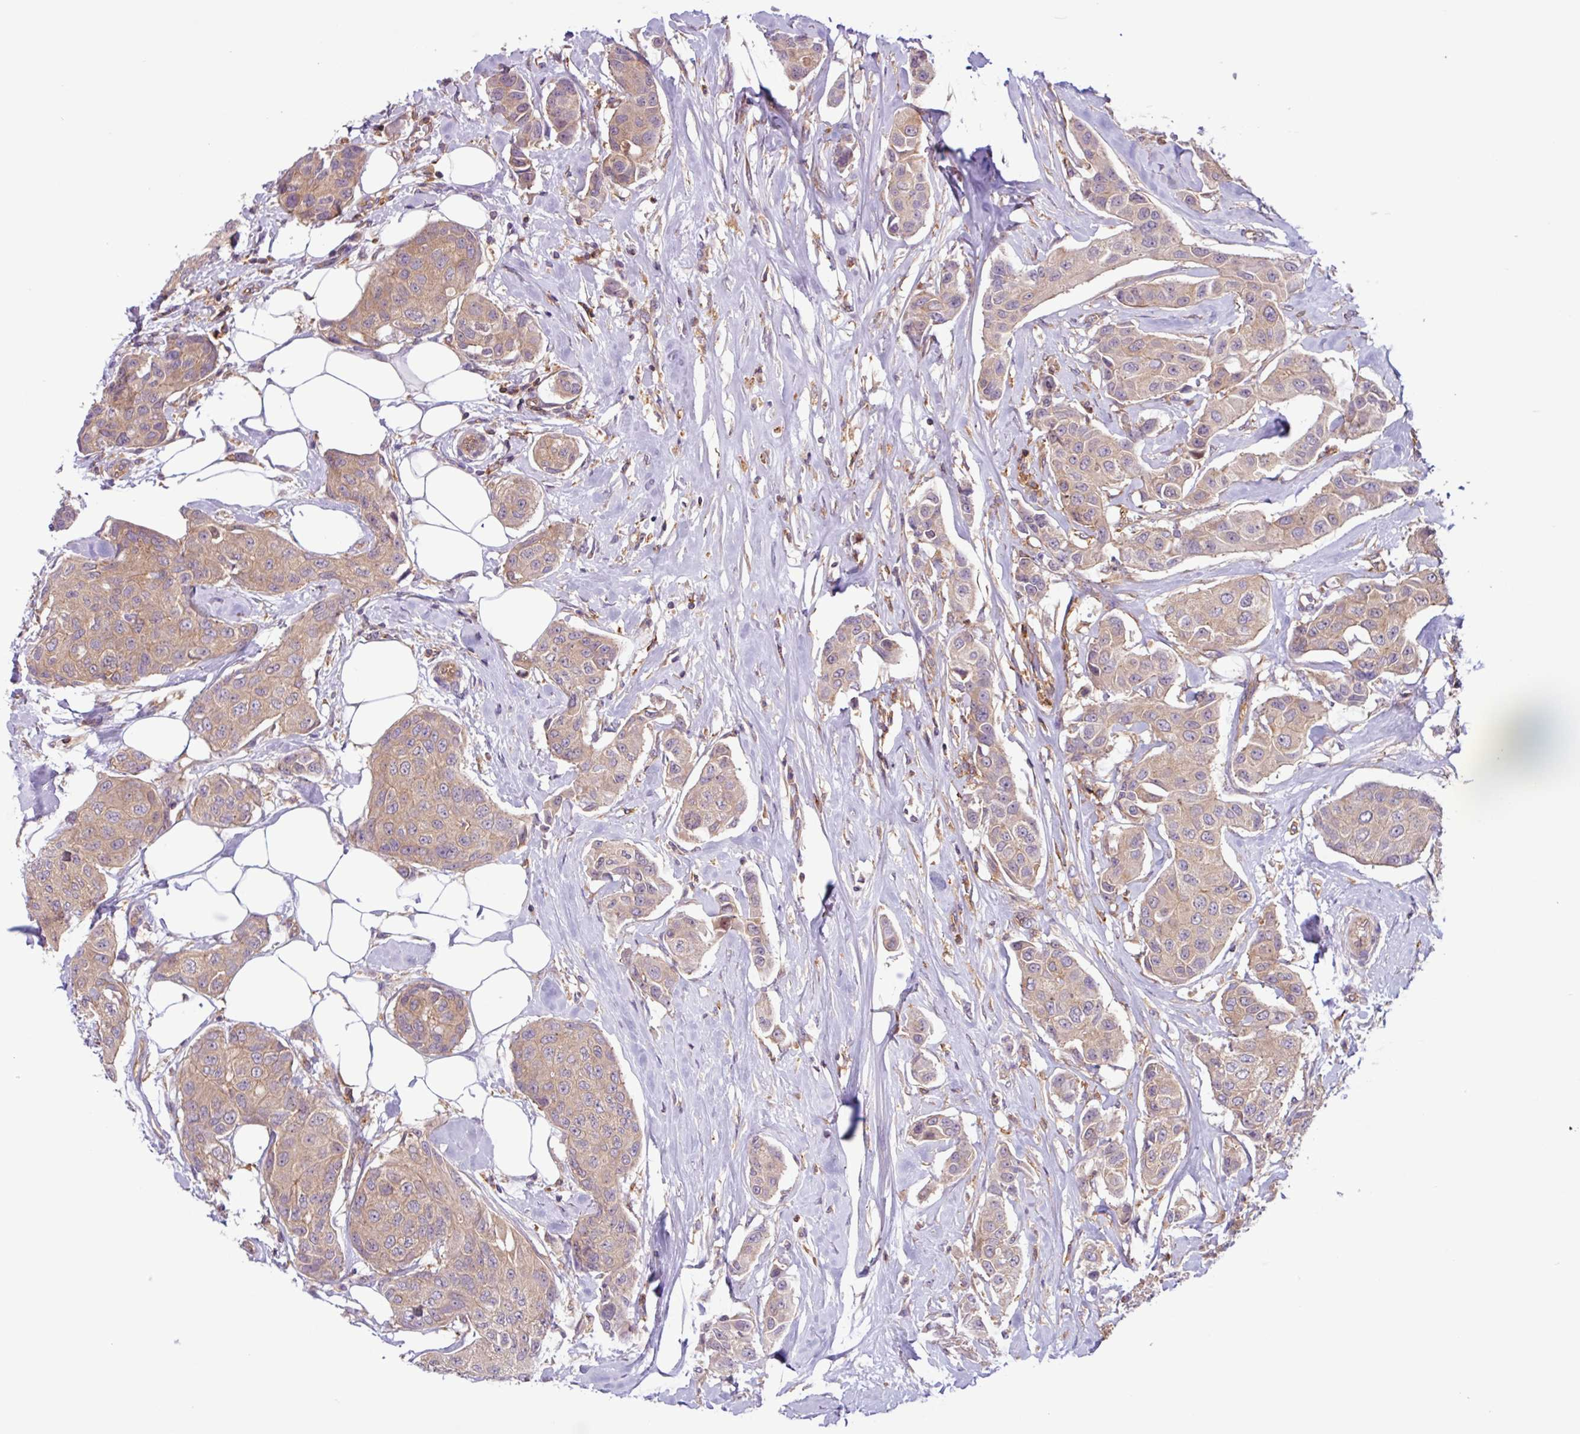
{"staining": {"intensity": "moderate", "quantity": ">75%", "location": "cytoplasmic/membranous"}, "tissue": "breast cancer", "cell_type": "Tumor cells", "image_type": "cancer", "snomed": [{"axis": "morphology", "description": "Duct carcinoma"}, {"axis": "topography", "description": "Breast"}, {"axis": "topography", "description": "Lymph node"}], "caption": "A photomicrograph showing moderate cytoplasmic/membranous expression in approximately >75% of tumor cells in breast cancer, as visualized by brown immunohistochemical staining.", "gene": "ACTR3", "patient": {"sex": "female", "age": 80}}